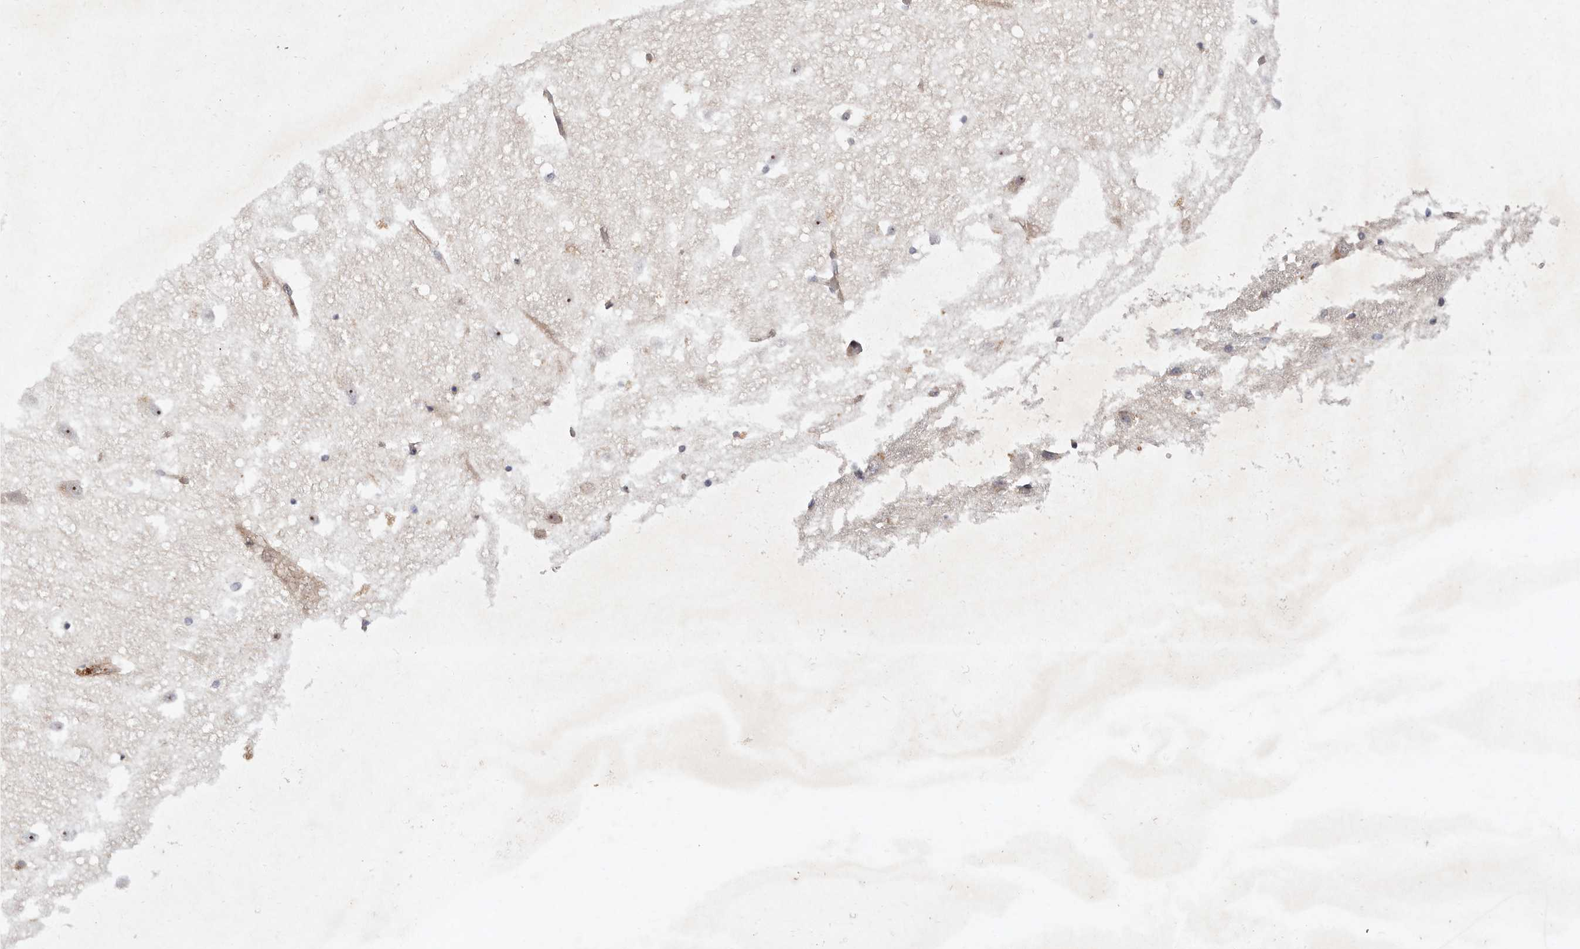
{"staining": {"intensity": "negative", "quantity": "none", "location": "none"}, "tissue": "hippocampus", "cell_type": "Glial cells", "image_type": "normal", "snomed": [{"axis": "morphology", "description": "Normal tissue, NOS"}, {"axis": "topography", "description": "Hippocampus"}], "caption": "Protein analysis of unremarkable hippocampus exhibits no significant positivity in glial cells. The staining is performed using DAB (3,3'-diaminobenzidine) brown chromogen with nuclei counter-stained in using hematoxylin.", "gene": "MTMR11", "patient": {"sex": "female", "age": 52}}